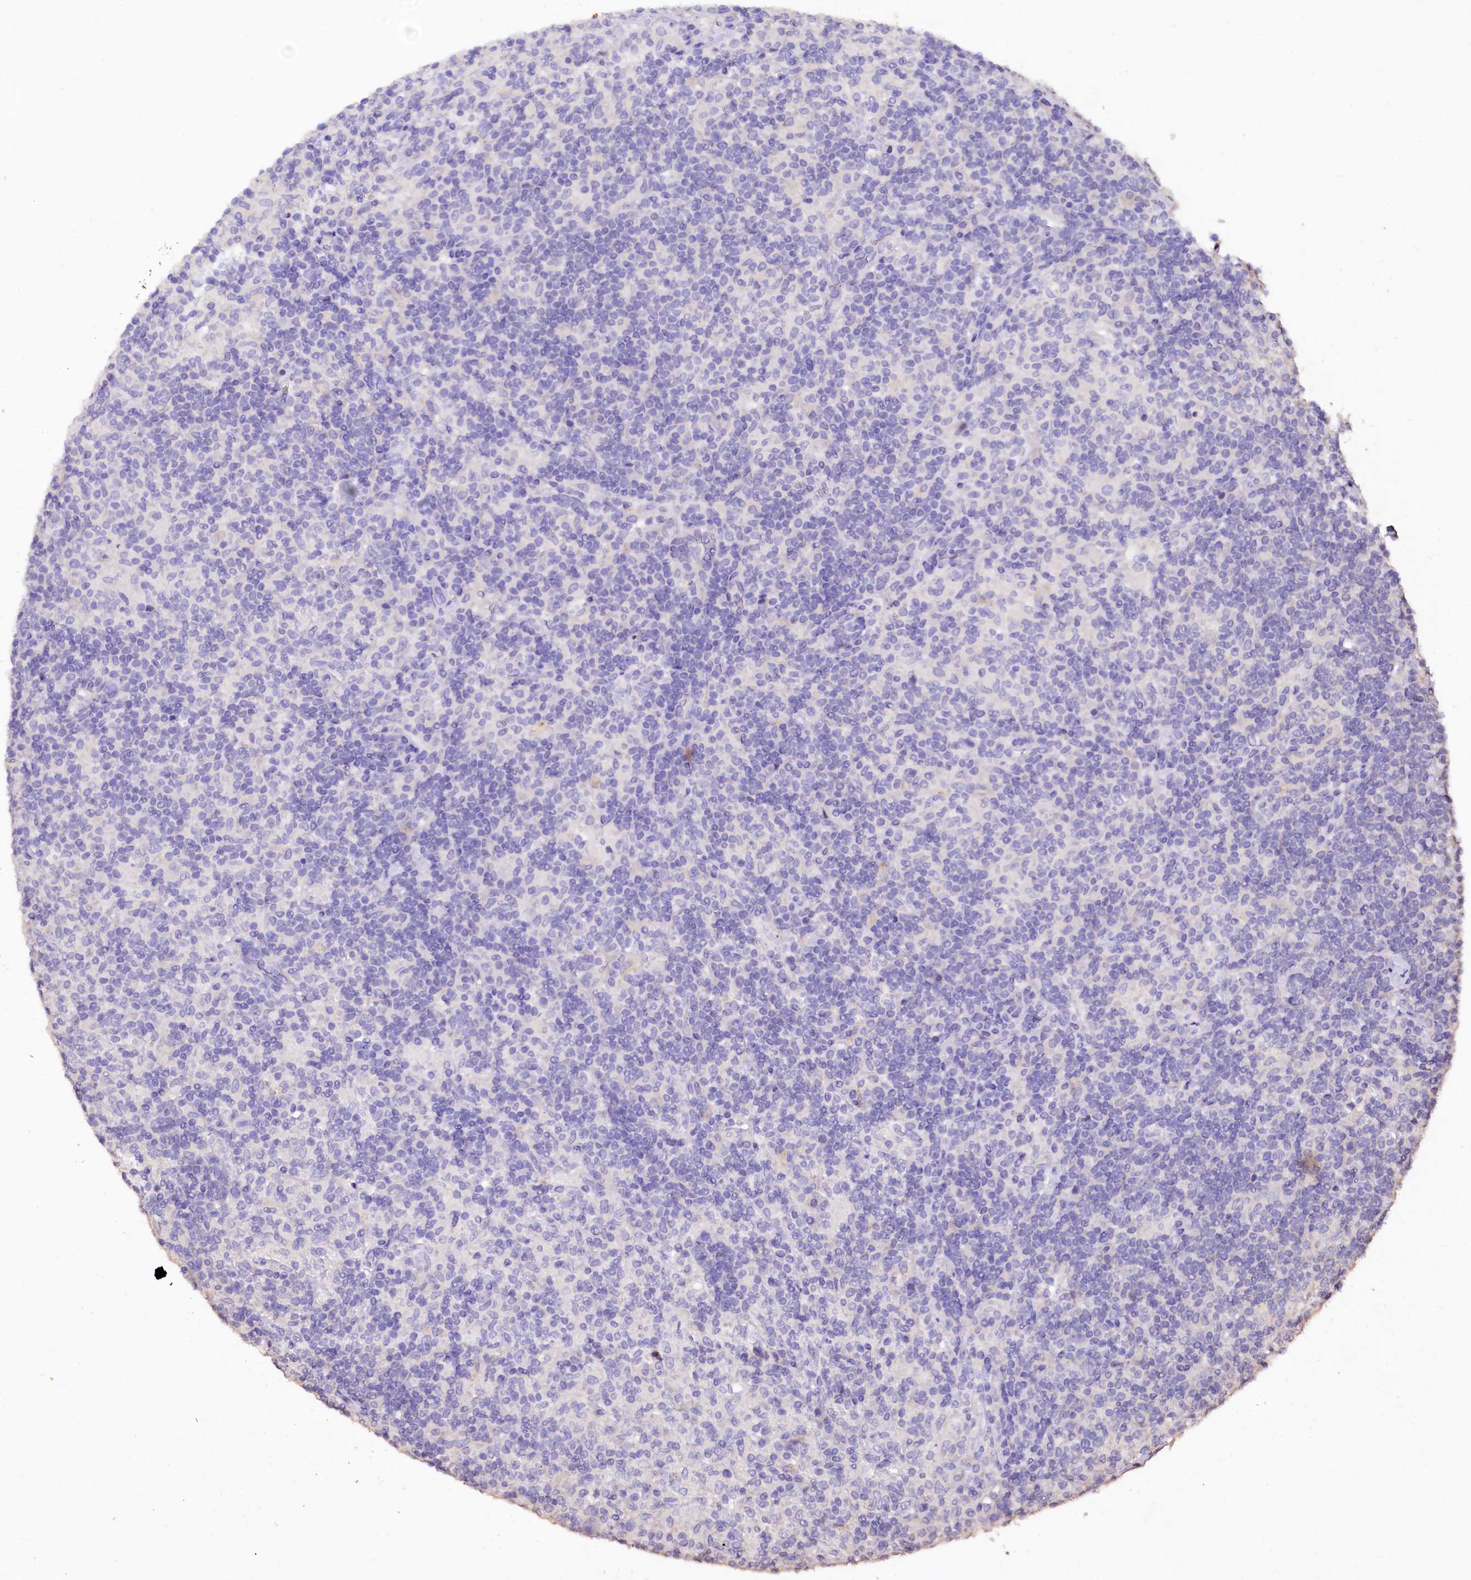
{"staining": {"intensity": "negative", "quantity": "none", "location": "none"}, "tissue": "lymphoma", "cell_type": "Tumor cells", "image_type": "cancer", "snomed": [{"axis": "morphology", "description": "Hodgkin's disease, NOS"}, {"axis": "topography", "description": "Lymph node"}], "caption": "Protein analysis of lymphoma displays no significant expression in tumor cells.", "gene": "VPS36", "patient": {"sex": "male", "age": 70}}